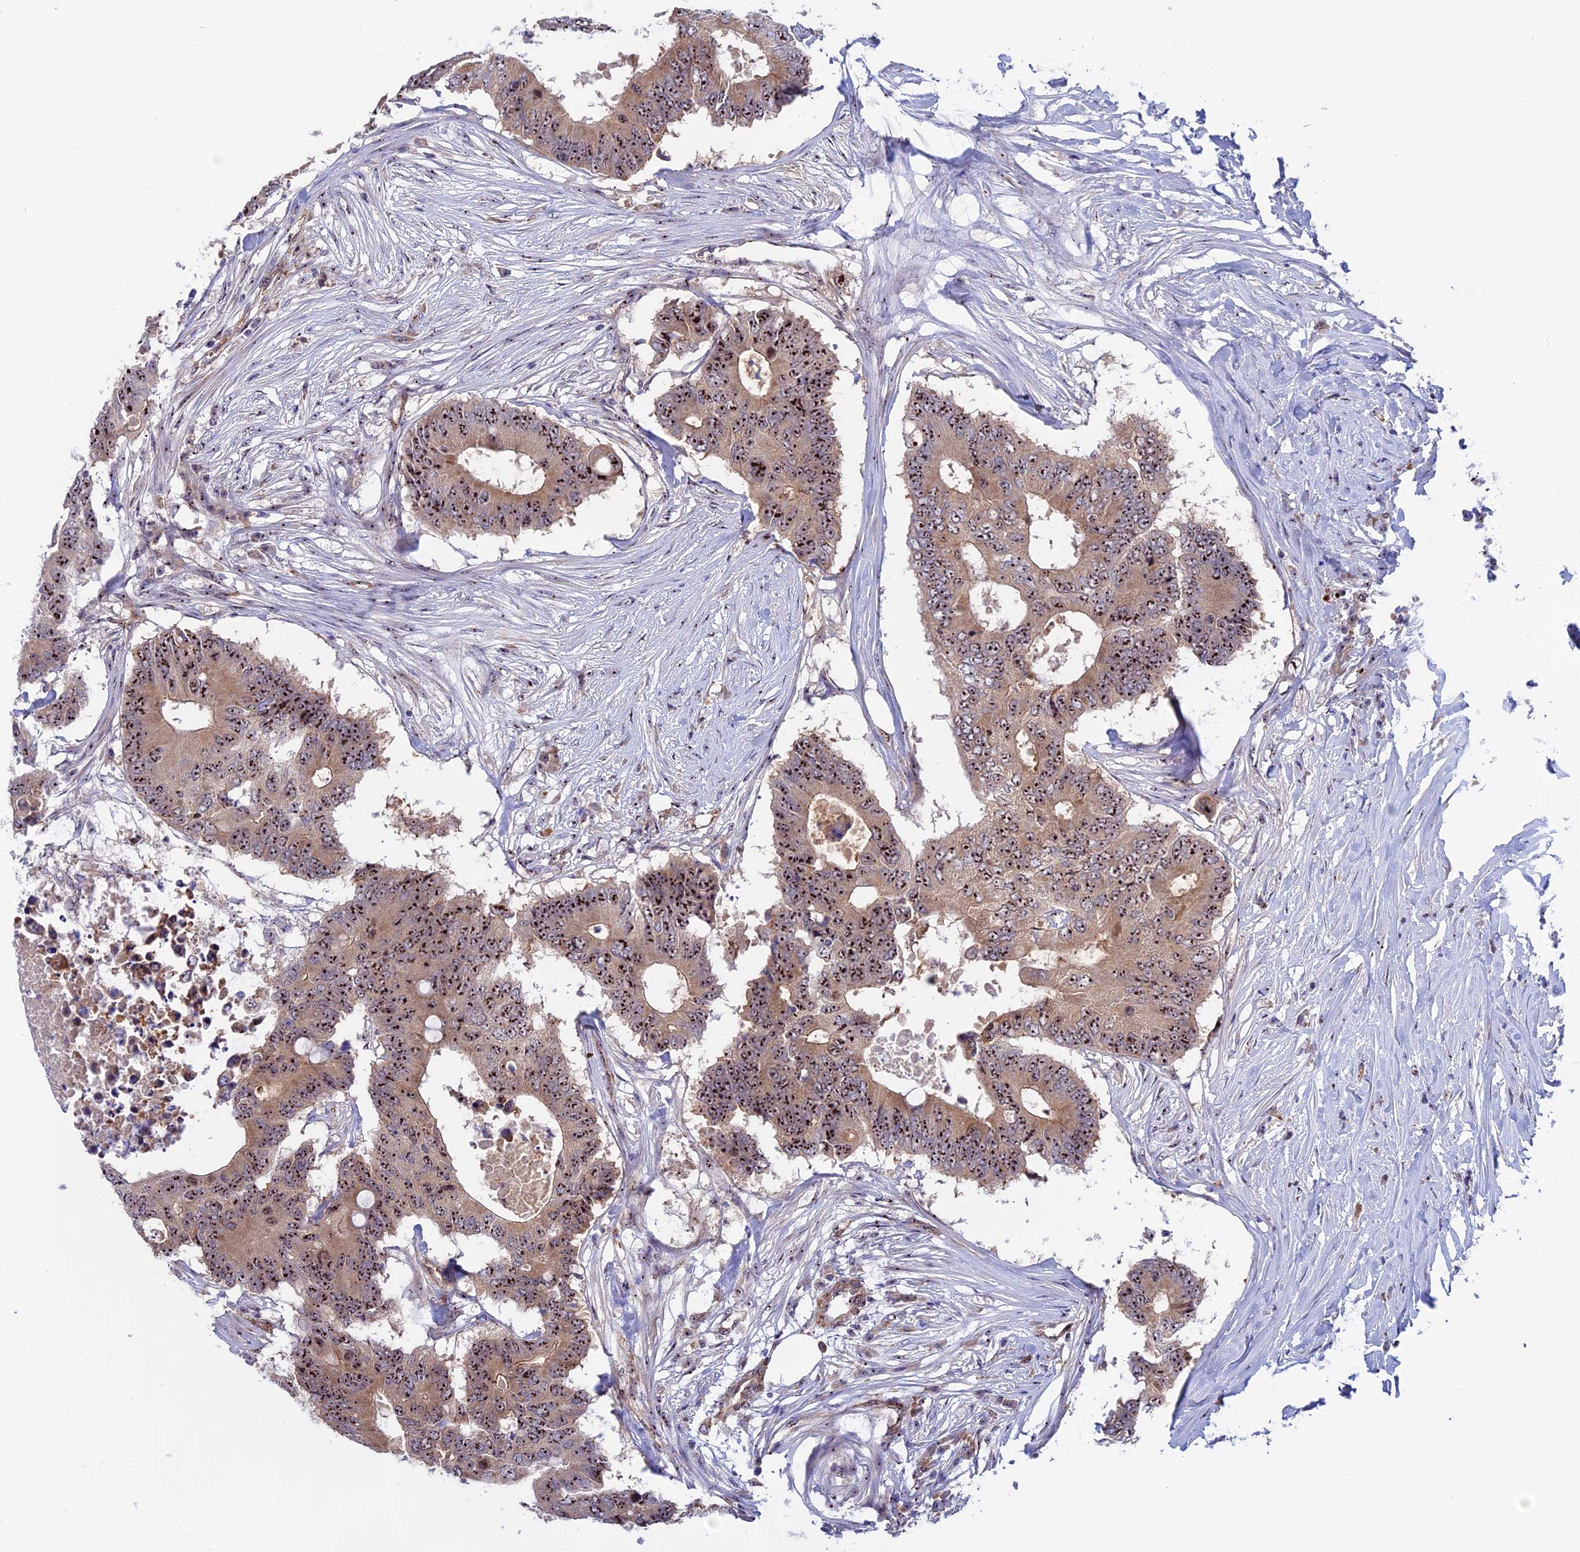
{"staining": {"intensity": "strong", "quantity": ">75%", "location": "cytoplasmic/membranous,nuclear"}, "tissue": "colorectal cancer", "cell_type": "Tumor cells", "image_type": "cancer", "snomed": [{"axis": "morphology", "description": "Adenocarcinoma, NOS"}, {"axis": "topography", "description": "Colon"}], "caption": "Strong cytoplasmic/membranous and nuclear positivity is present in about >75% of tumor cells in colorectal adenocarcinoma.", "gene": "DBNDD1", "patient": {"sex": "male", "age": 71}}